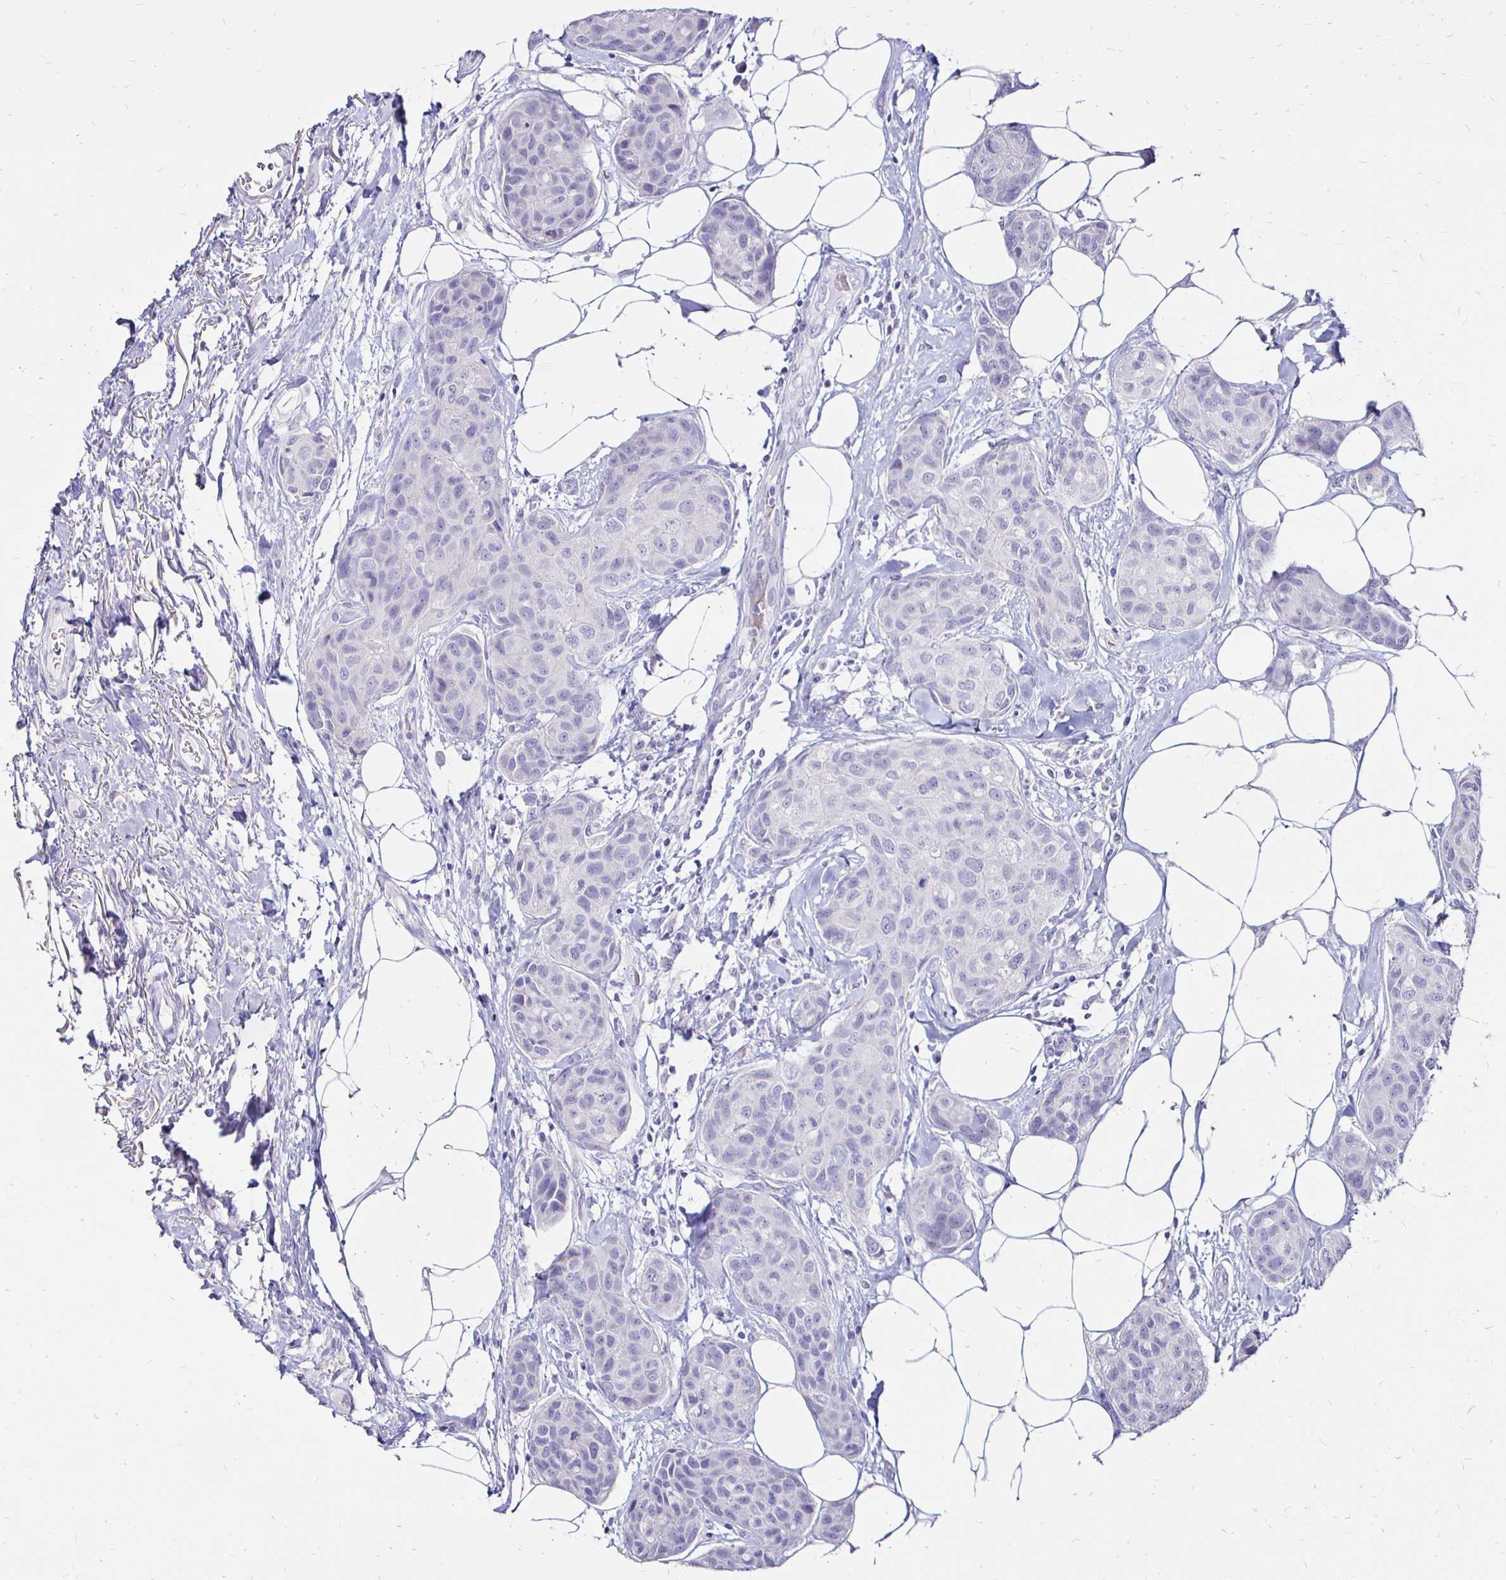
{"staining": {"intensity": "negative", "quantity": "none", "location": "none"}, "tissue": "breast cancer", "cell_type": "Tumor cells", "image_type": "cancer", "snomed": [{"axis": "morphology", "description": "Duct carcinoma"}, {"axis": "topography", "description": "Breast"}], "caption": "Tumor cells are negative for protein expression in human invasive ductal carcinoma (breast).", "gene": "IRGC", "patient": {"sex": "female", "age": 80}}